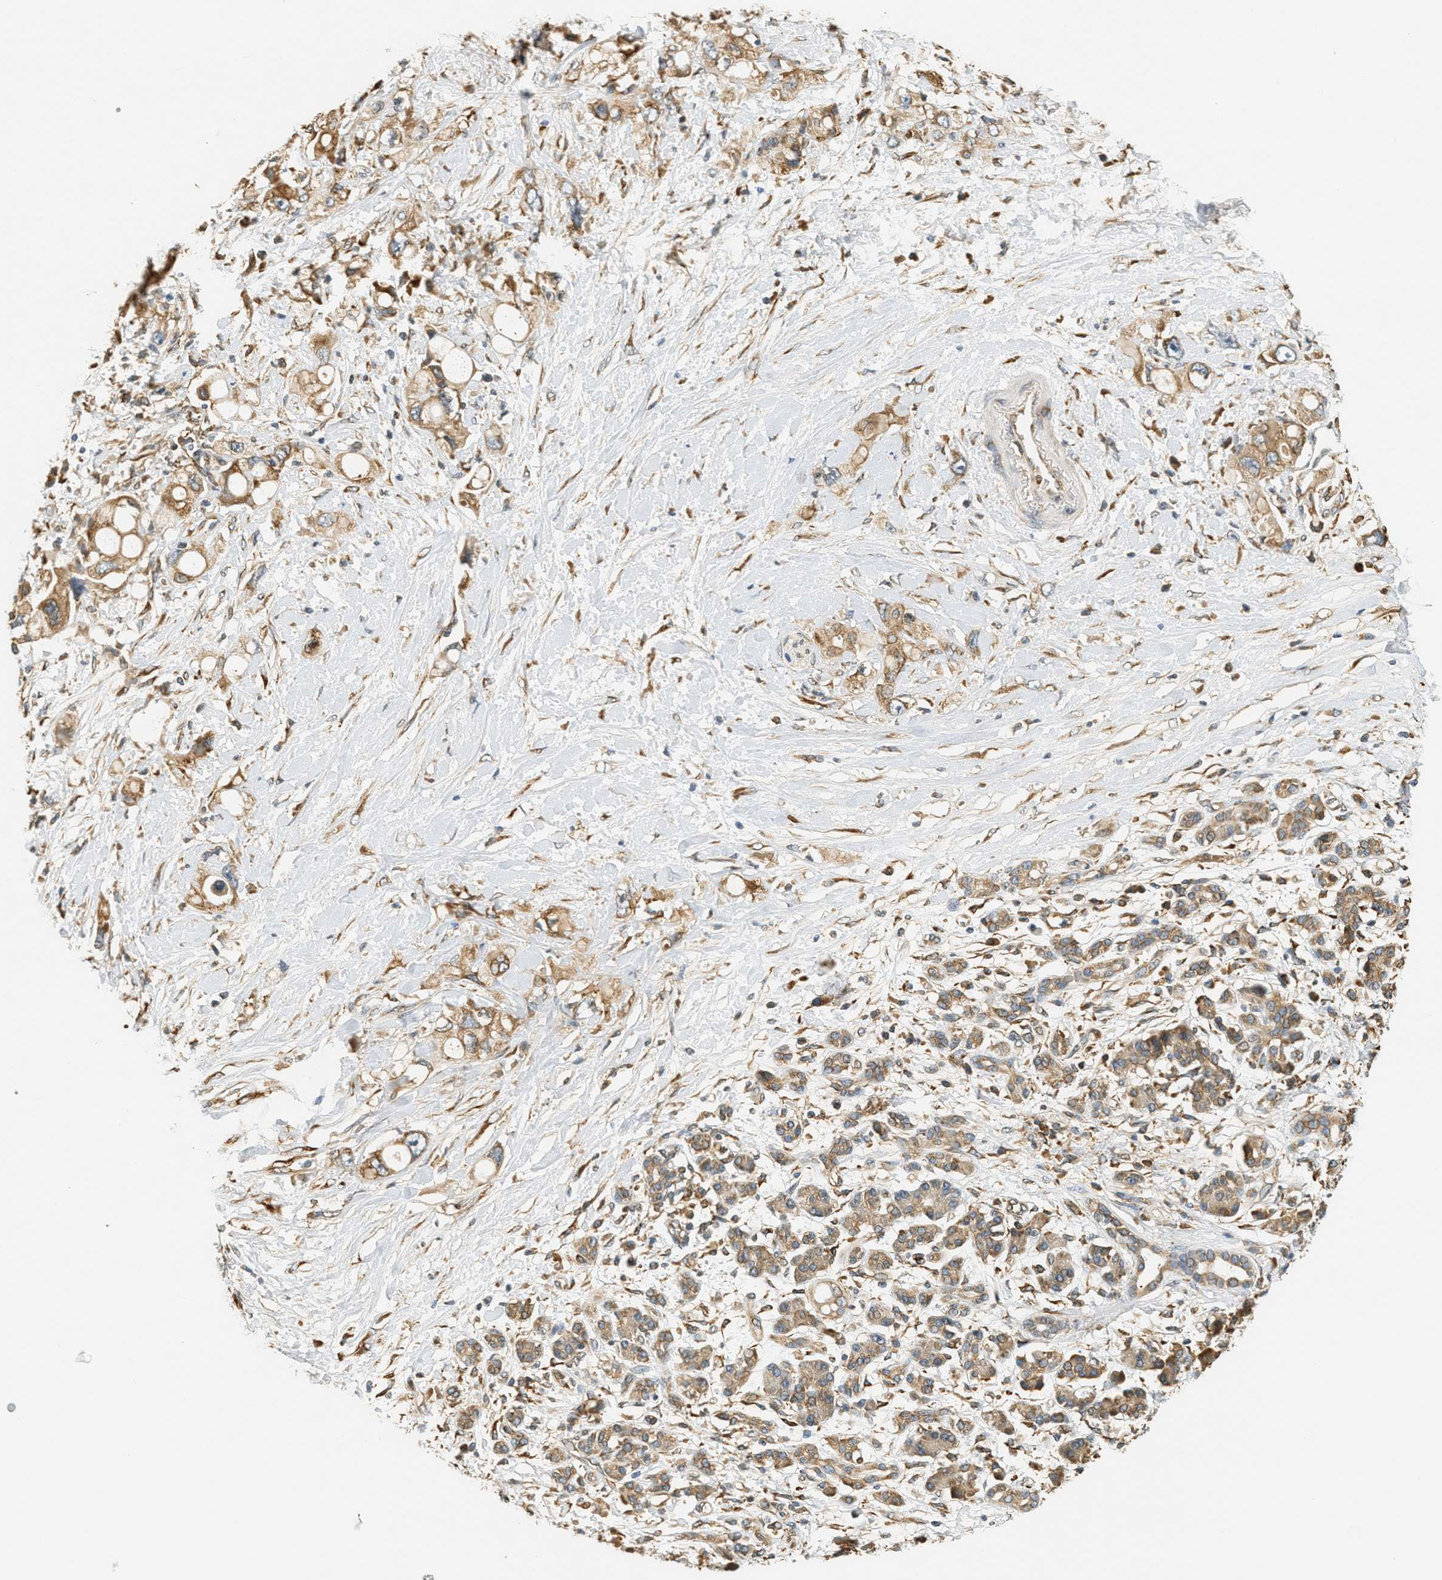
{"staining": {"intensity": "moderate", "quantity": ">75%", "location": "cytoplasmic/membranous"}, "tissue": "pancreatic cancer", "cell_type": "Tumor cells", "image_type": "cancer", "snomed": [{"axis": "morphology", "description": "Adenocarcinoma, NOS"}, {"axis": "topography", "description": "Pancreas"}], "caption": "Pancreatic adenocarcinoma stained with a brown dye exhibits moderate cytoplasmic/membranous positive positivity in approximately >75% of tumor cells.", "gene": "PDK1", "patient": {"sex": "female", "age": 56}}